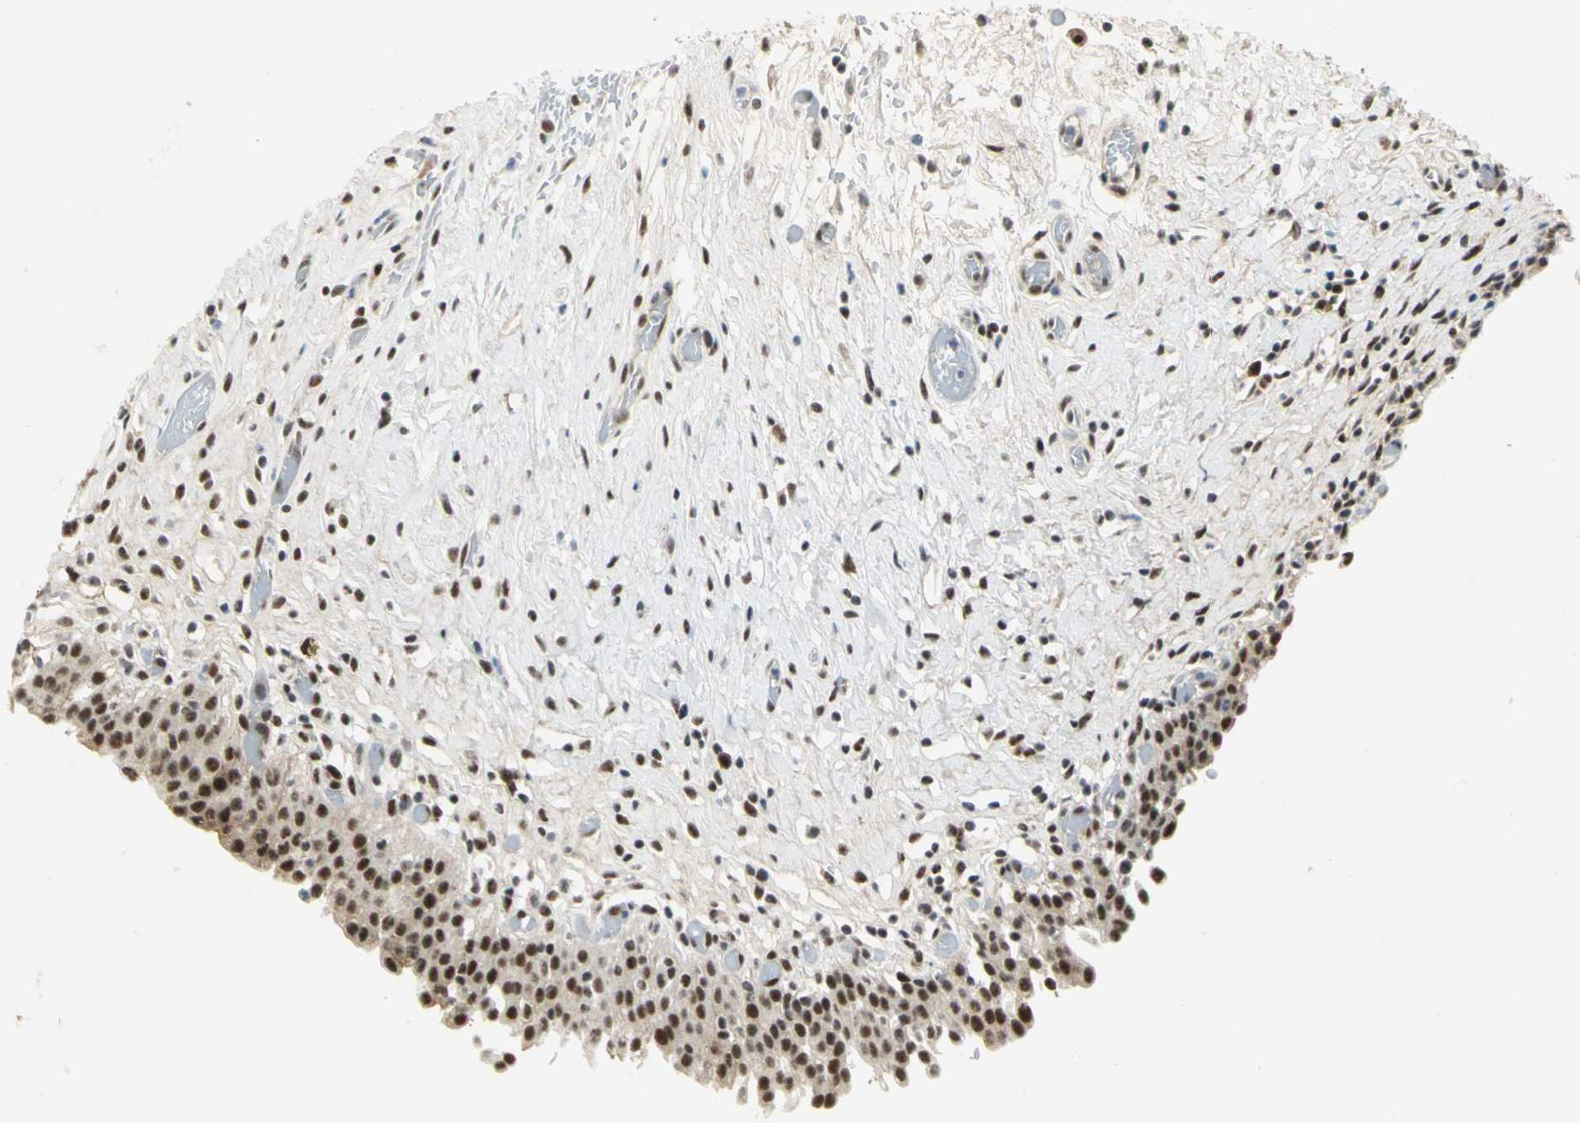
{"staining": {"intensity": "strong", "quantity": ">75%", "location": "nuclear"}, "tissue": "urinary bladder", "cell_type": "Urothelial cells", "image_type": "normal", "snomed": [{"axis": "morphology", "description": "Normal tissue, NOS"}, {"axis": "topography", "description": "Urinary bladder"}], "caption": "DAB (3,3'-diaminobenzidine) immunohistochemical staining of unremarkable urinary bladder exhibits strong nuclear protein expression in about >75% of urothelial cells.", "gene": "CCNT1", "patient": {"sex": "male", "age": 51}}